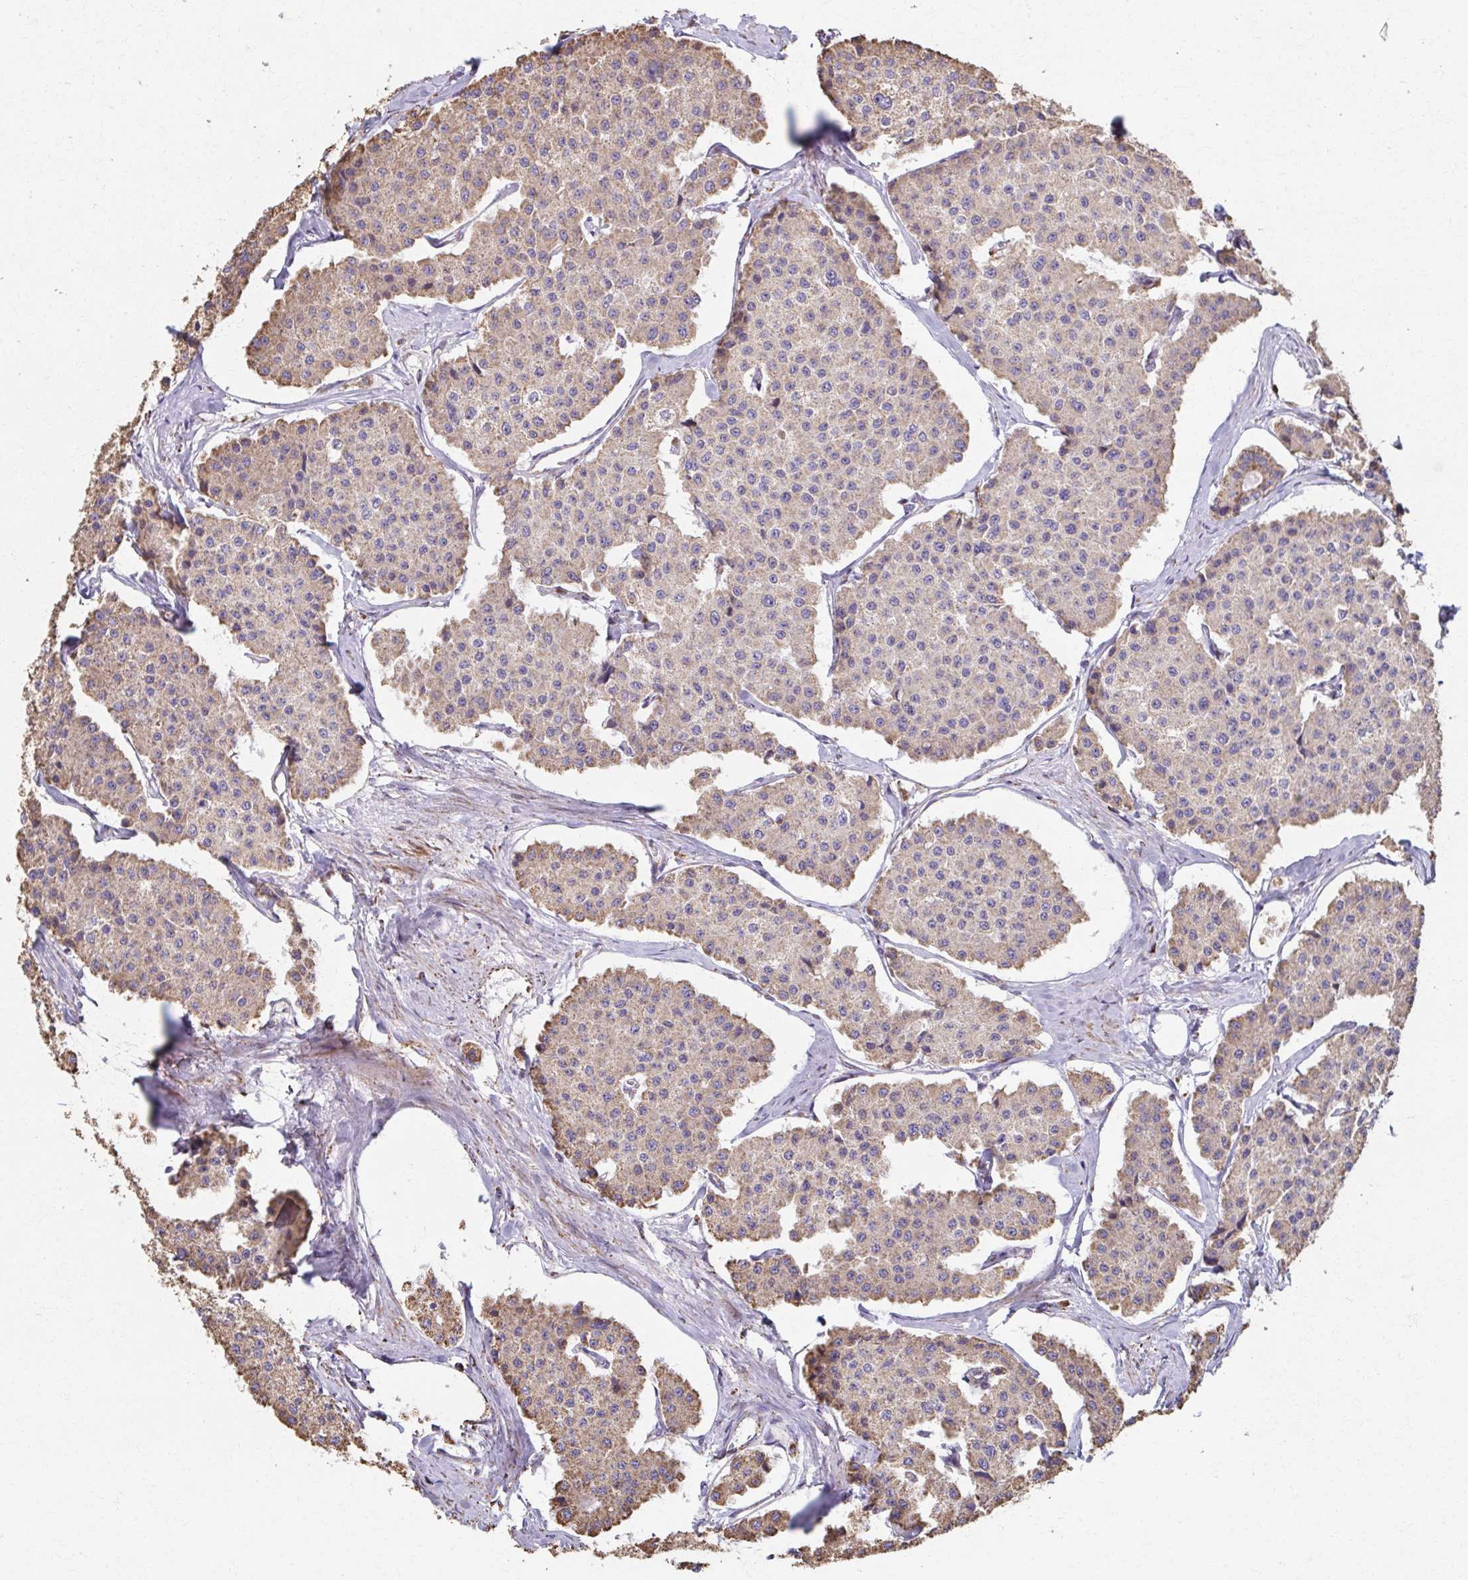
{"staining": {"intensity": "weak", "quantity": ">75%", "location": "cytoplasmic/membranous"}, "tissue": "carcinoid", "cell_type": "Tumor cells", "image_type": "cancer", "snomed": [{"axis": "morphology", "description": "Carcinoid, malignant, NOS"}, {"axis": "topography", "description": "Small intestine"}], "caption": "Carcinoid was stained to show a protein in brown. There is low levels of weak cytoplasmic/membranous expression in about >75% of tumor cells.", "gene": "SAT1", "patient": {"sex": "female", "age": 65}}